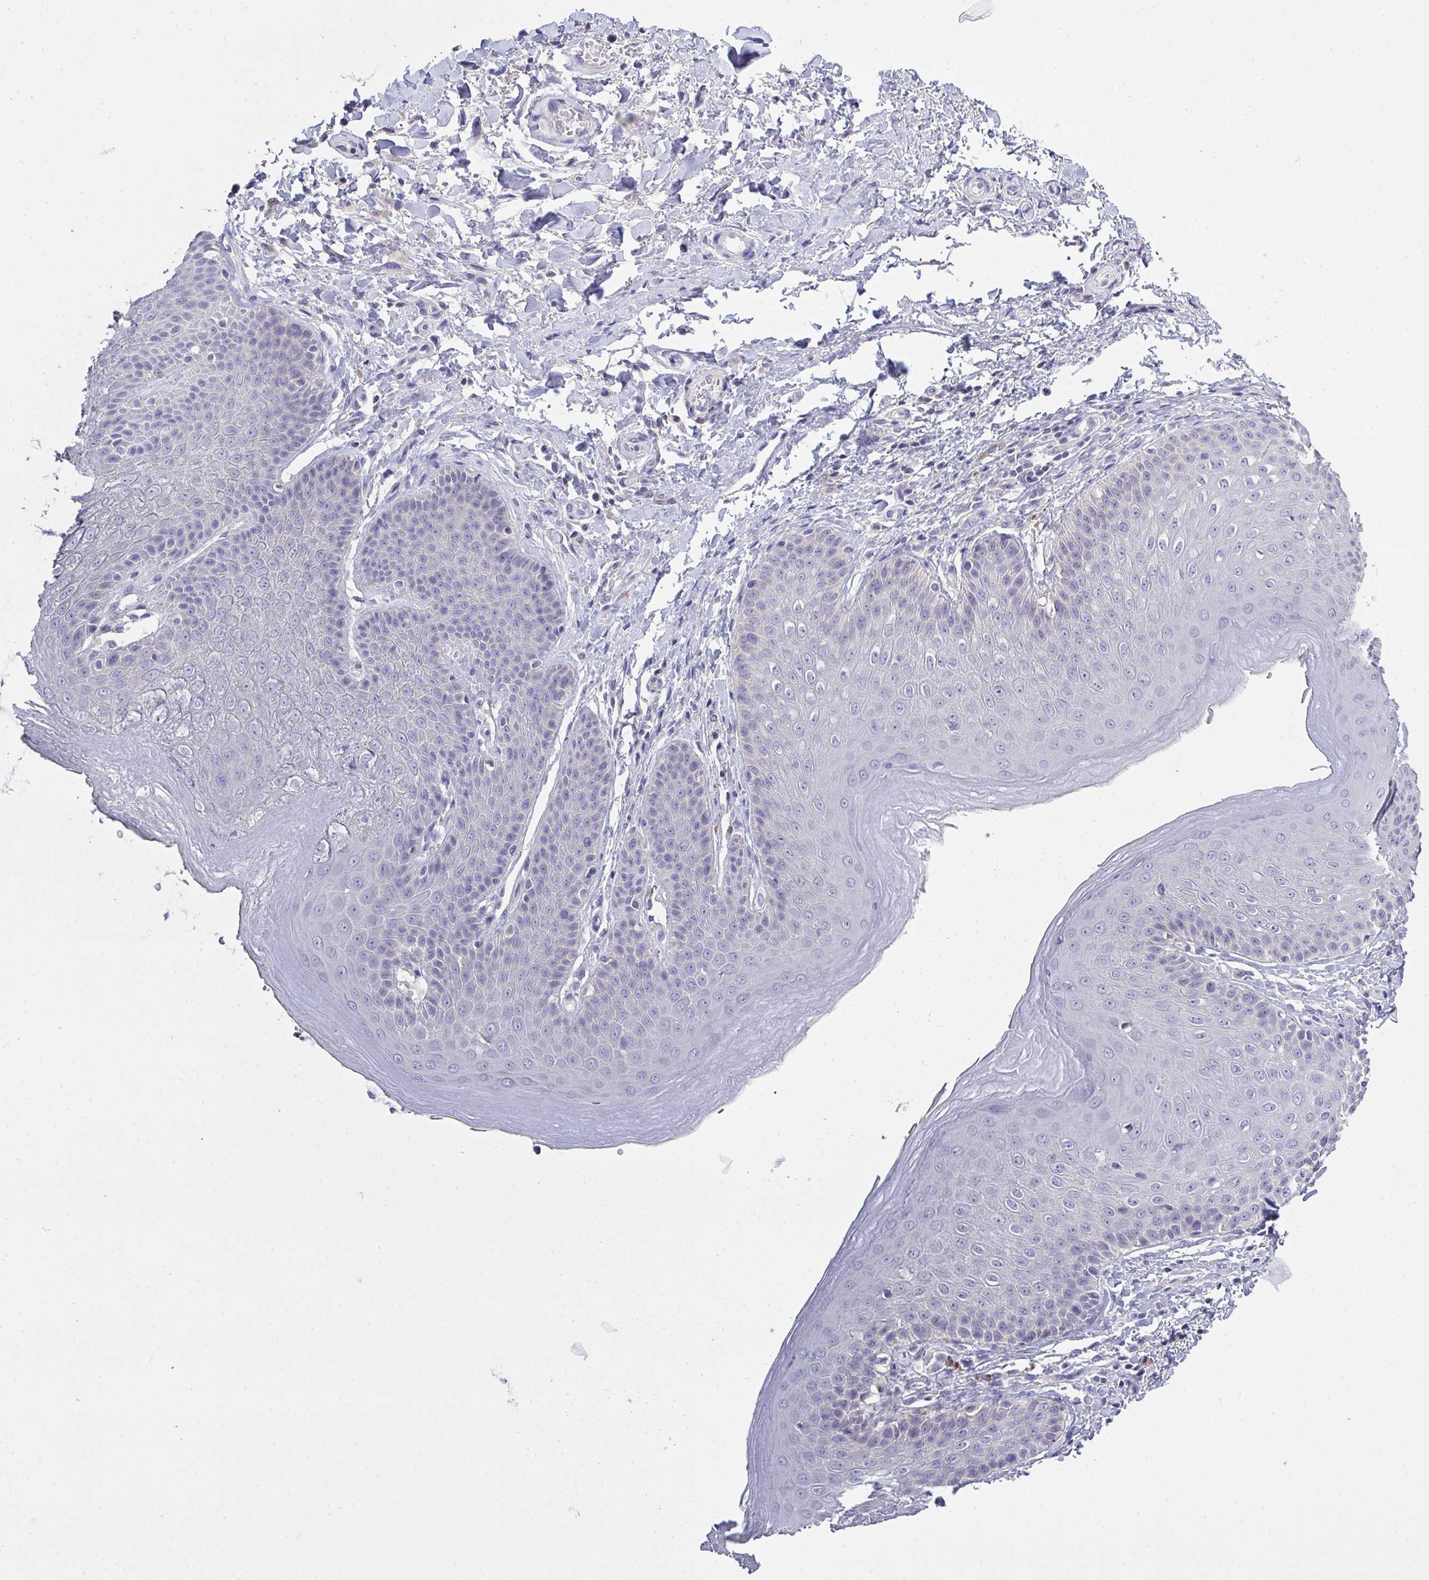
{"staining": {"intensity": "weak", "quantity": "<25%", "location": "cytoplasmic/membranous"}, "tissue": "skin", "cell_type": "Epidermal cells", "image_type": "normal", "snomed": [{"axis": "morphology", "description": "Normal tissue, NOS"}, {"axis": "topography", "description": "Peripheral nerve tissue"}], "caption": "Immunohistochemistry (IHC) of unremarkable human skin shows no staining in epidermal cells.", "gene": "LRRC58", "patient": {"sex": "male", "age": 51}}